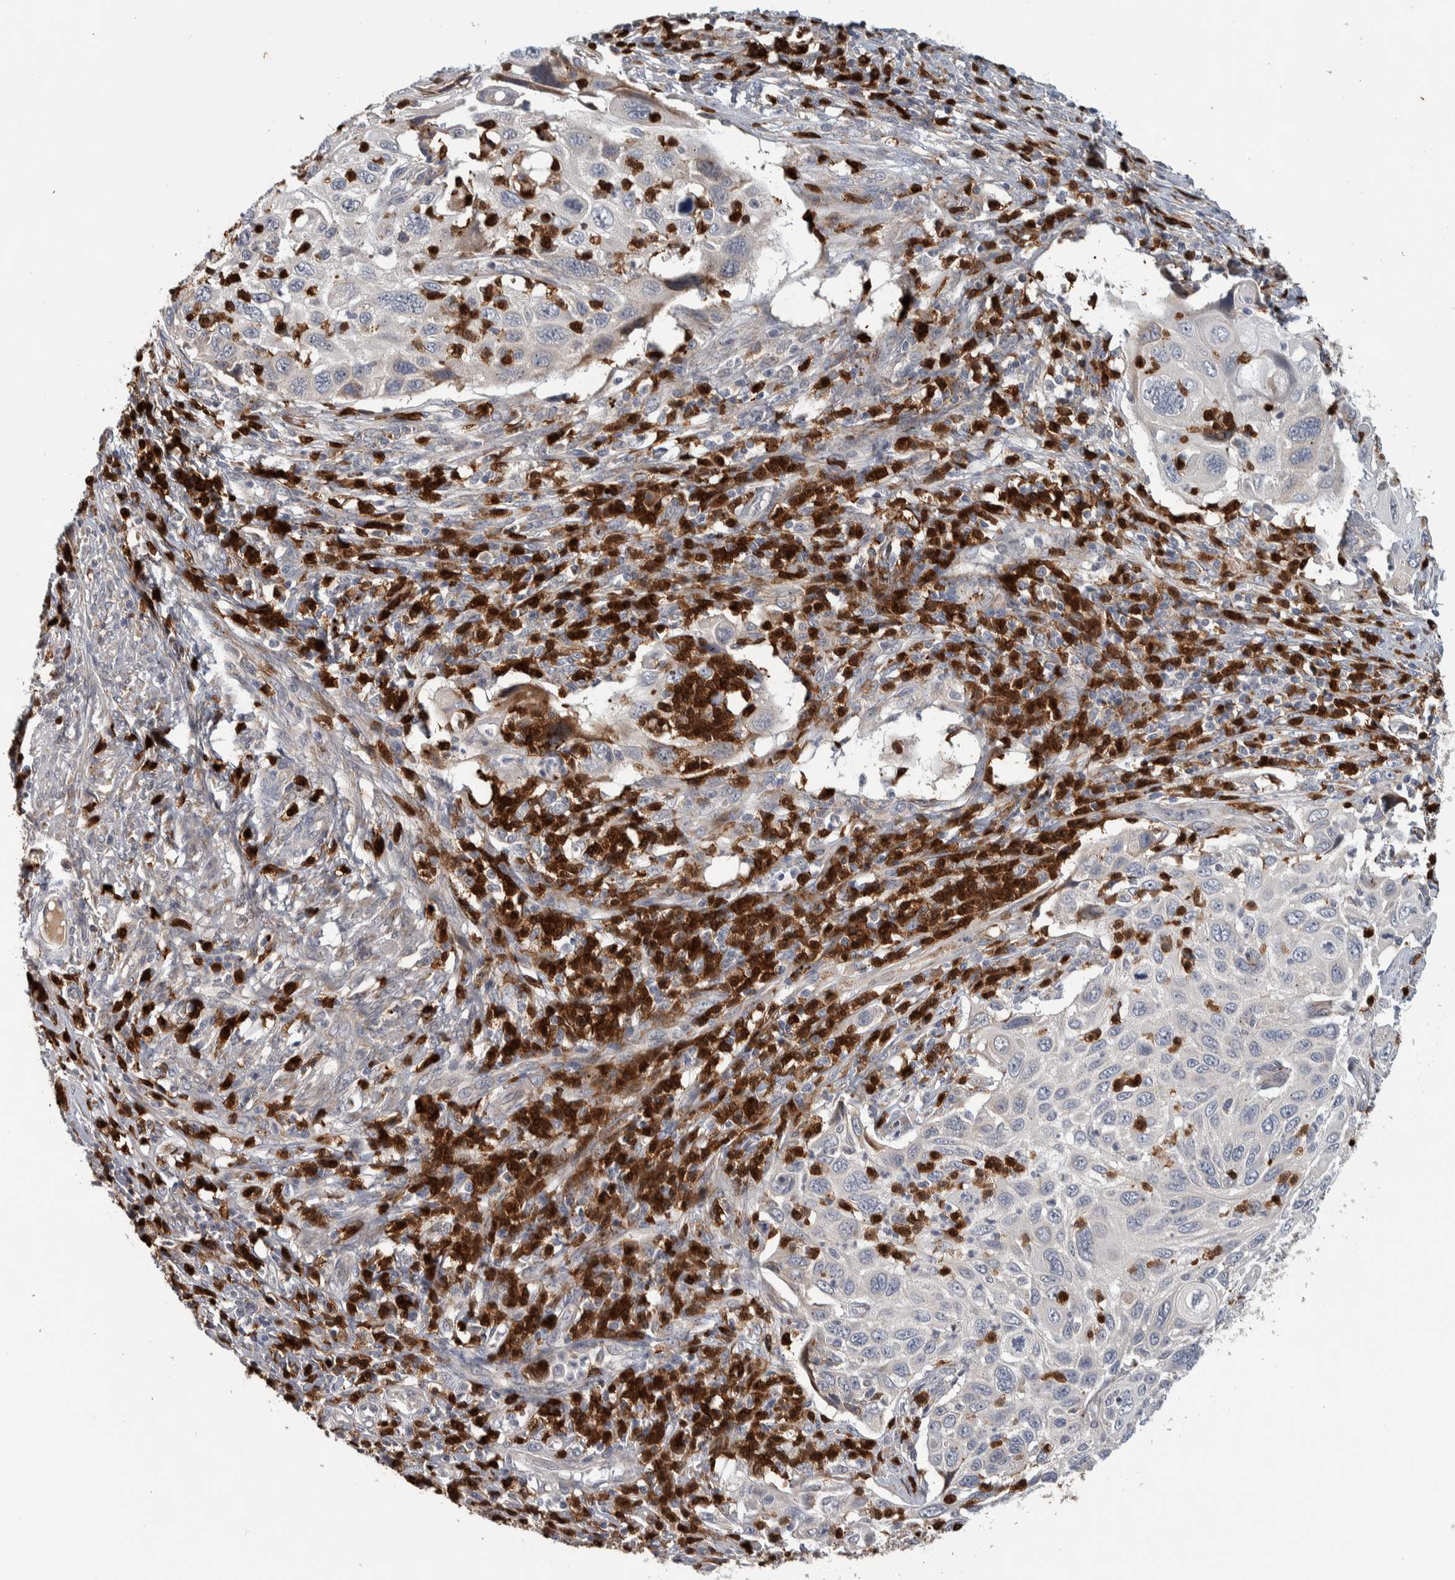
{"staining": {"intensity": "negative", "quantity": "none", "location": "none"}, "tissue": "cervical cancer", "cell_type": "Tumor cells", "image_type": "cancer", "snomed": [{"axis": "morphology", "description": "Squamous cell carcinoma, NOS"}, {"axis": "topography", "description": "Cervix"}], "caption": "High magnification brightfield microscopy of cervical cancer (squamous cell carcinoma) stained with DAB (brown) and counterstained with hematoxylin (blue): tumor cells show no significant positivity.", "gene": "ADPRM", "patient": {"sex": "female", "age": 70}}